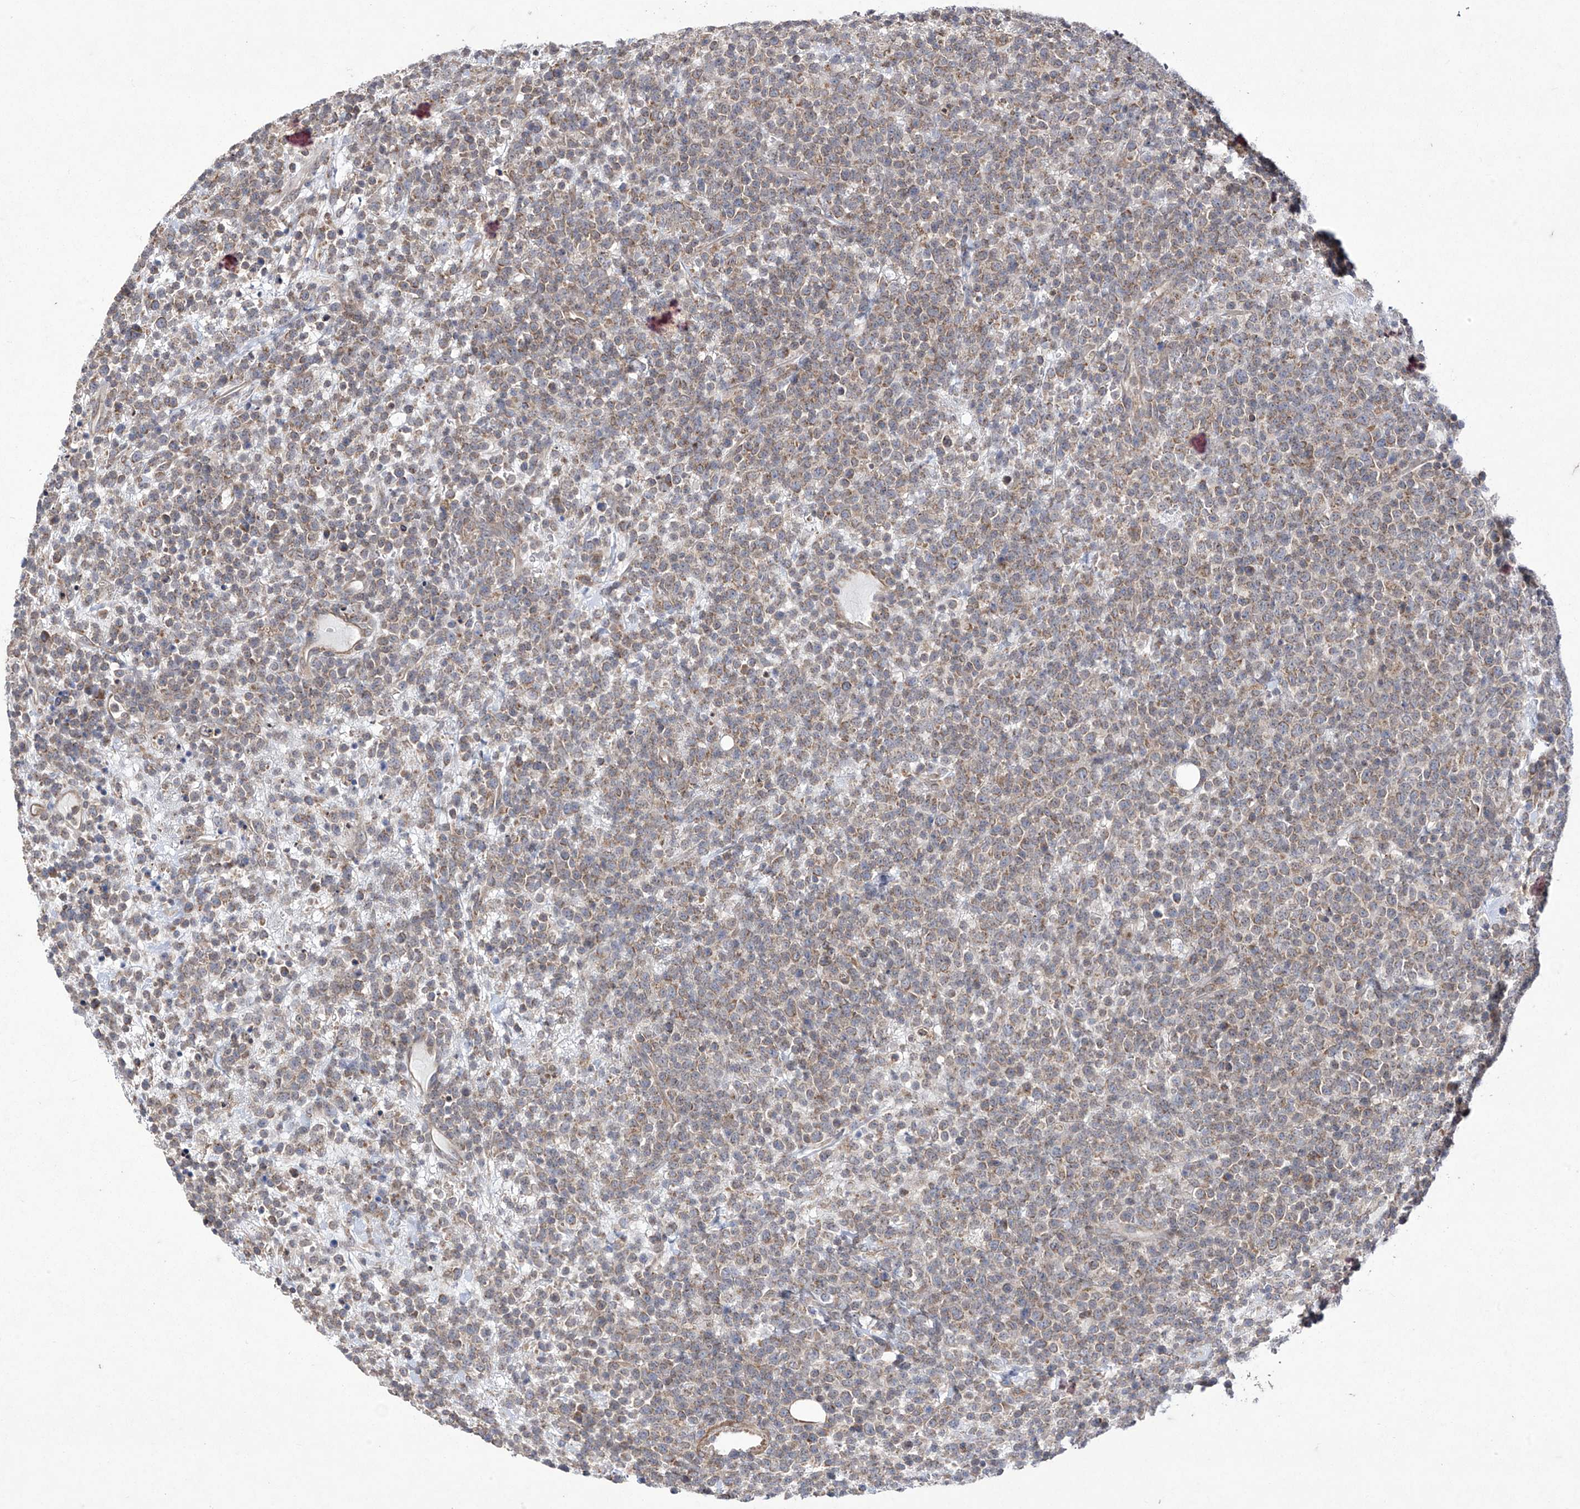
{"staining": {"intensity": "weak", "quantity": ">75%", "location": "cytoplasmic/membranous"}, "tissue": "lymphoma", "cell_type": "Tumor cells", "image_type": "cancer", "snomed": [{"axis": "morphology", "description": "Malignant lymphoma, non-Hodgkin's type, High grade"}, {"axis": "topography", "description": "Colon"}], "caption": "High-grade malignant lymphoma, non-Hodgkin's type stained for a protein reveals weak cytoplasmic/membranous positivity in tumor cells.", "gene": "TRIM60", "patient": {"sex": "female", "age": 53}}